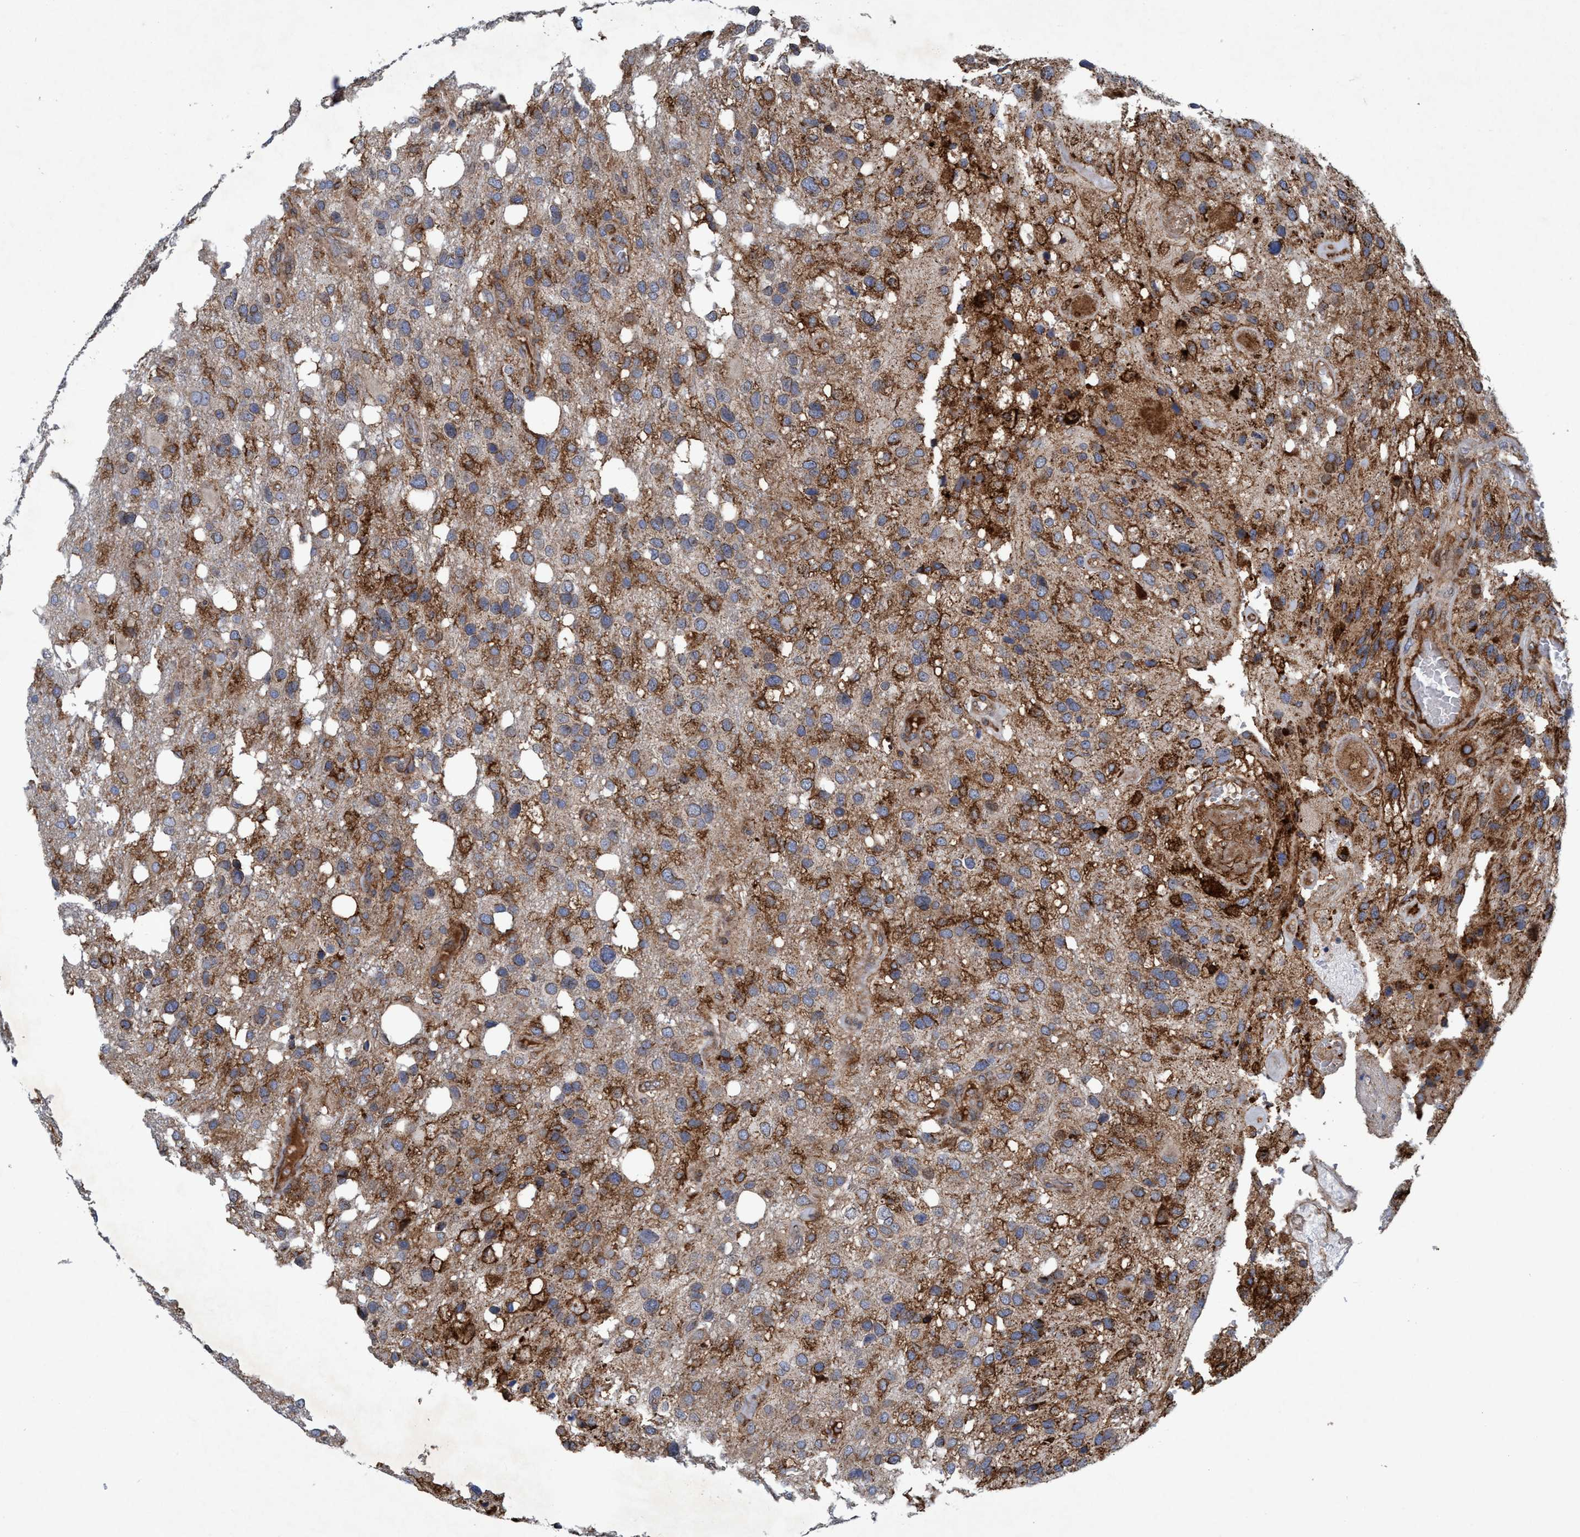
{"staining": {"intensity": "moderate", "quantity": "25%-75%", "location": "cytoplasmic/membranous"}, "tissue": "glioma", "cell_type": "Tumor cells", "image_type": "cancer", "snomed": [{"axis": "morphology", "description": "Glioma, malignant, High grade"}, {"axis": "topography", "description": "Brain"}], "caption": "This is an image of immunohistochemistry (IHC) staining of malignant high-grade glioma, which shows moderate expression in the cytoplasmic/membranous of tumor cells.", "gene": "SLC16A3", "patient": {"sex": "female", "age": 58}}